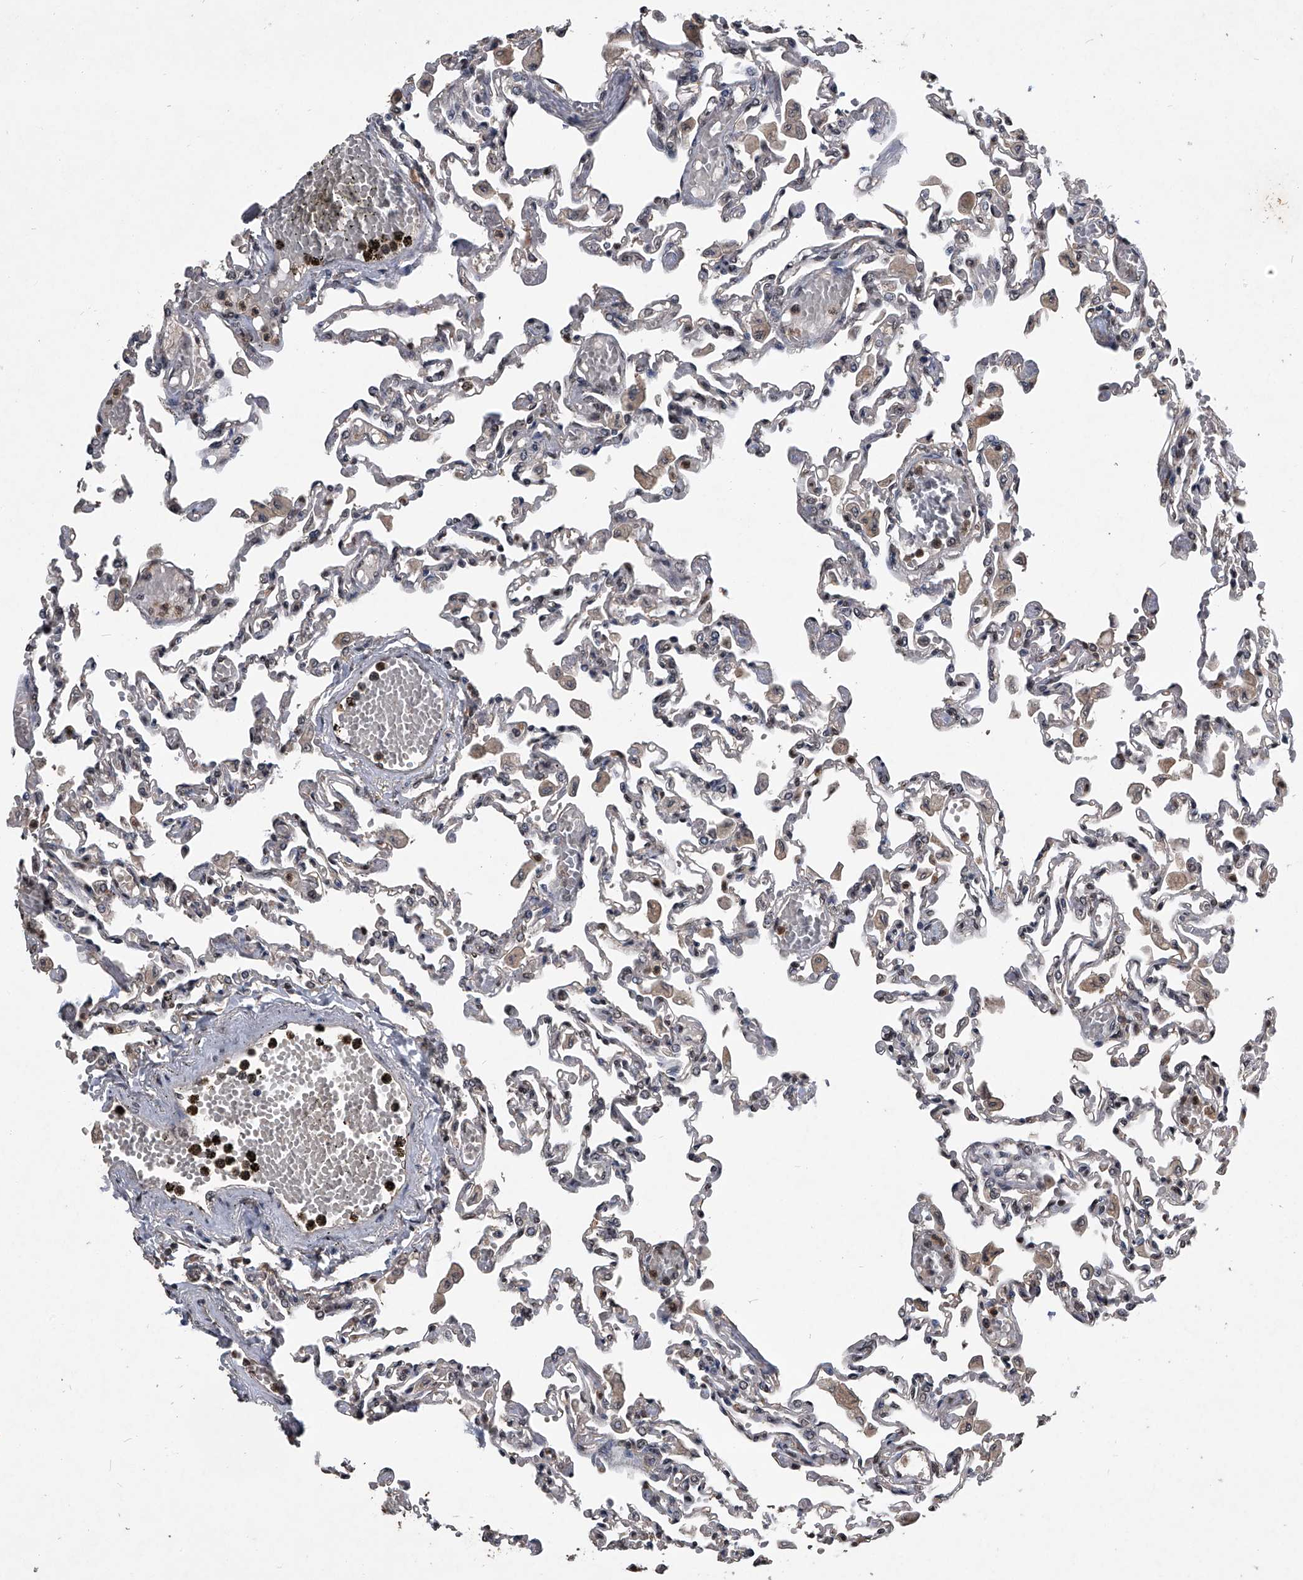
{"staining": {"intensity": "moderate", "quantity": "<25%", "location": "nuclear"}, "tissue": "lung", "cell_type": "Alveolar cells", "image_type": "normal", "snomed": [{"axis": "morphology", "description": "Normal tissue, NOS"}, {"axis": "topography", "description": "Bronchus"}, {"axis": "topography", "description": "Lung"}], "caption": "This photomicrograph displays immunohistochemistry staining of normal lung, with low moderate nuclear expression in about <25% of alveolar cells.", "gene": "TSNAX", "patient": {"sex": "female", "age": 49}}